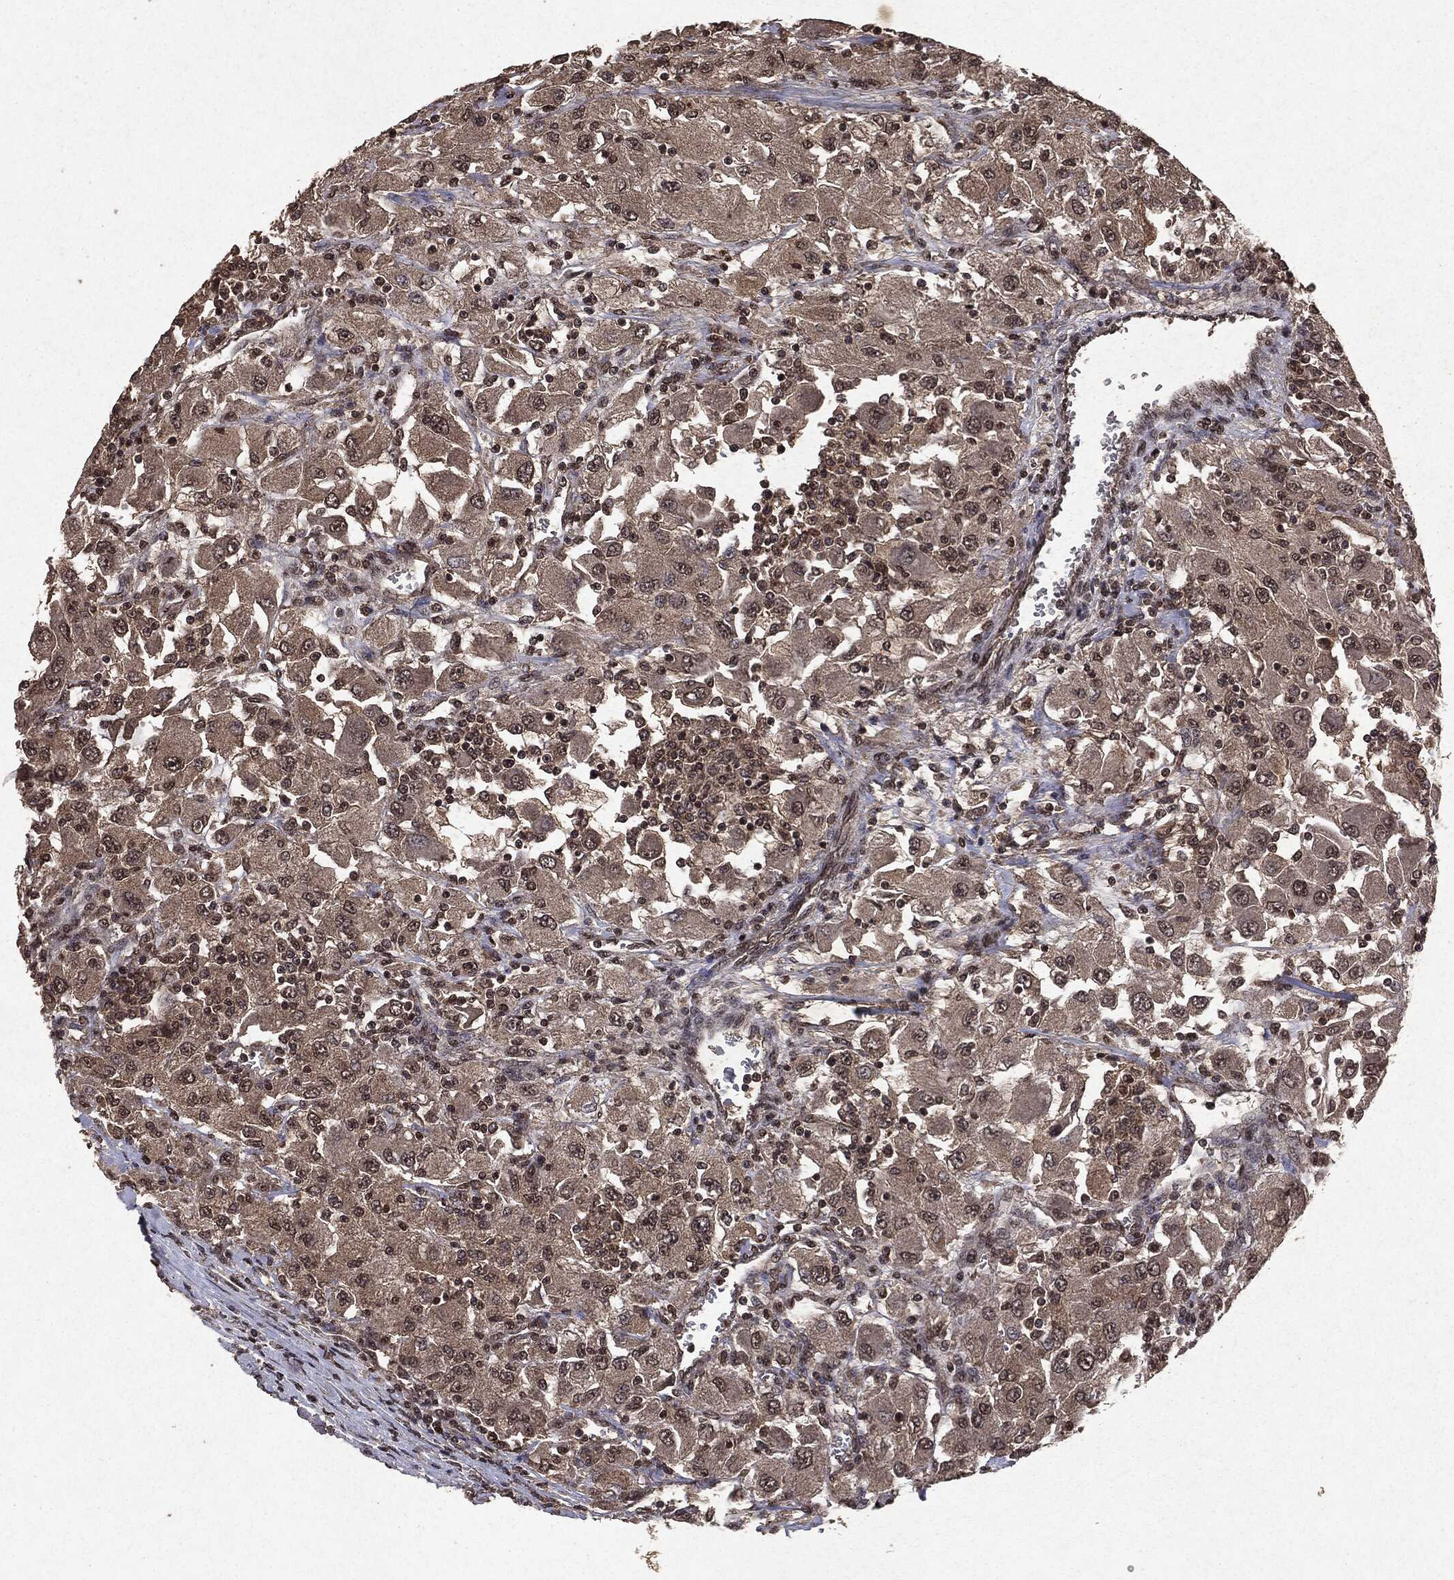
{"staining": {"intensity": "weak", "quantity": "25%-75%", "location": "cytoplasmic/membranous,nuclear"}, "tissue": "renal cancer", "cell_type": "Tumor cells", "image_type": "cancer", "snomed": [{"axis": "morphology", "description": "Adenocarcinoma, NOS"}, {"axis": "topography", "description": "Kidney"}], "caption": "An immunohistochemistry (IHC) histopathology image of tumor tissue is shown. Protein staining in brown shows weak cytoplasmic/membranous and nuclear positivity in renal adenocarcinoma within tumor cells.", "gene": "PEBP1", "patient": {"sex": "female", "age": 67}}